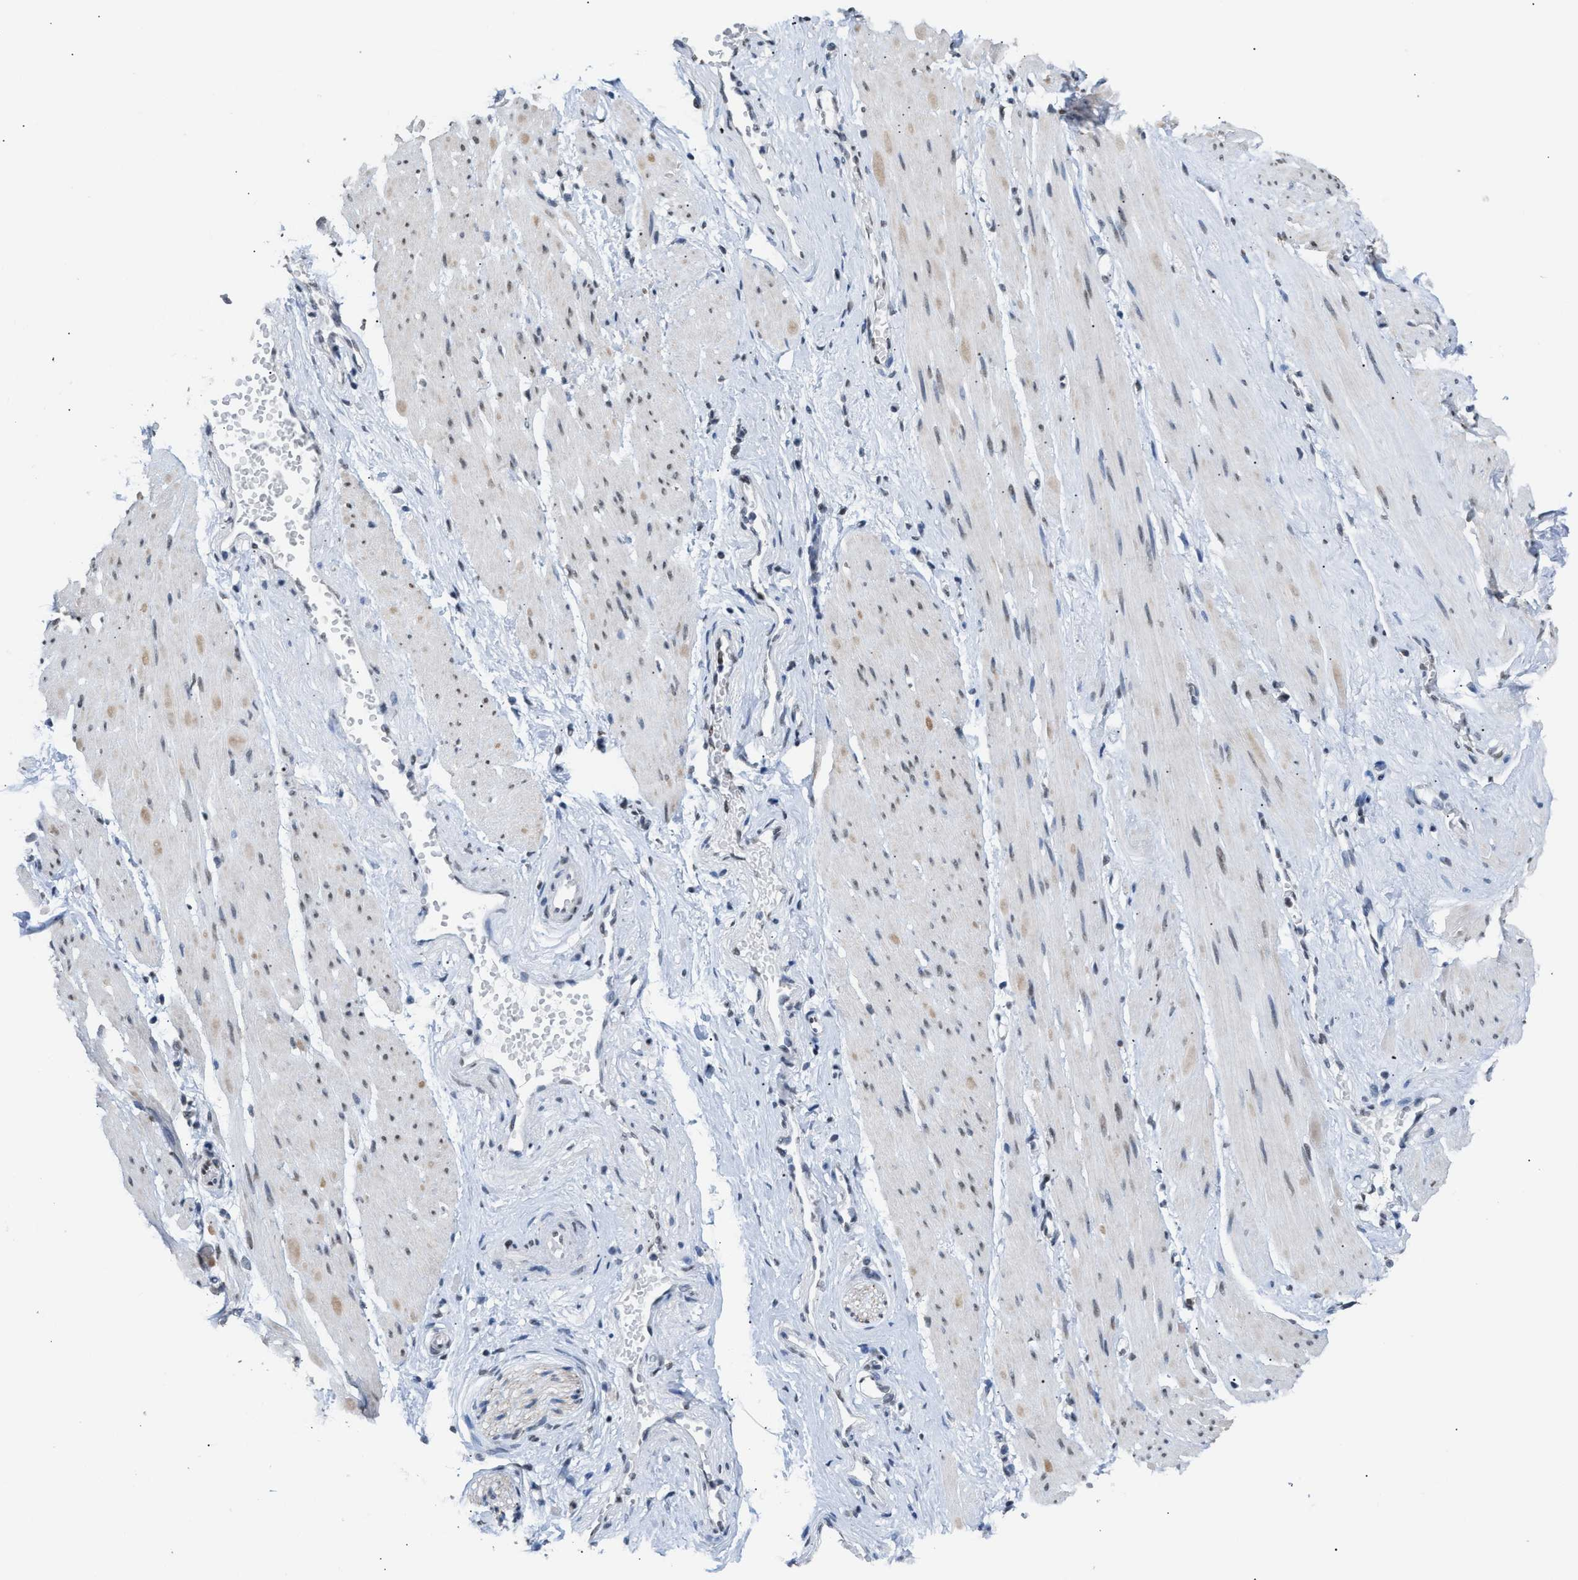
{"staining": {"intensity": "negative", "quantity": "none", "location": "none"}, "tissue": "adipose tissue", "cell_type": "Adipocytes", "image_type": "normal", "snomed": [{"axis": "morphology", "description": "Normal tissue, NOS"}, {"axis": "topography", "description": "Soft tissue"}, {"axis": "topography", "description": "Vascular tissue"}], "caption": "This is an immunohistochemistry photomicrograph of normal human adipose tissue. There is no staining in adipocytes.", "gene": "CCAR2", "patient": {"sex": "female", "age": 35}}